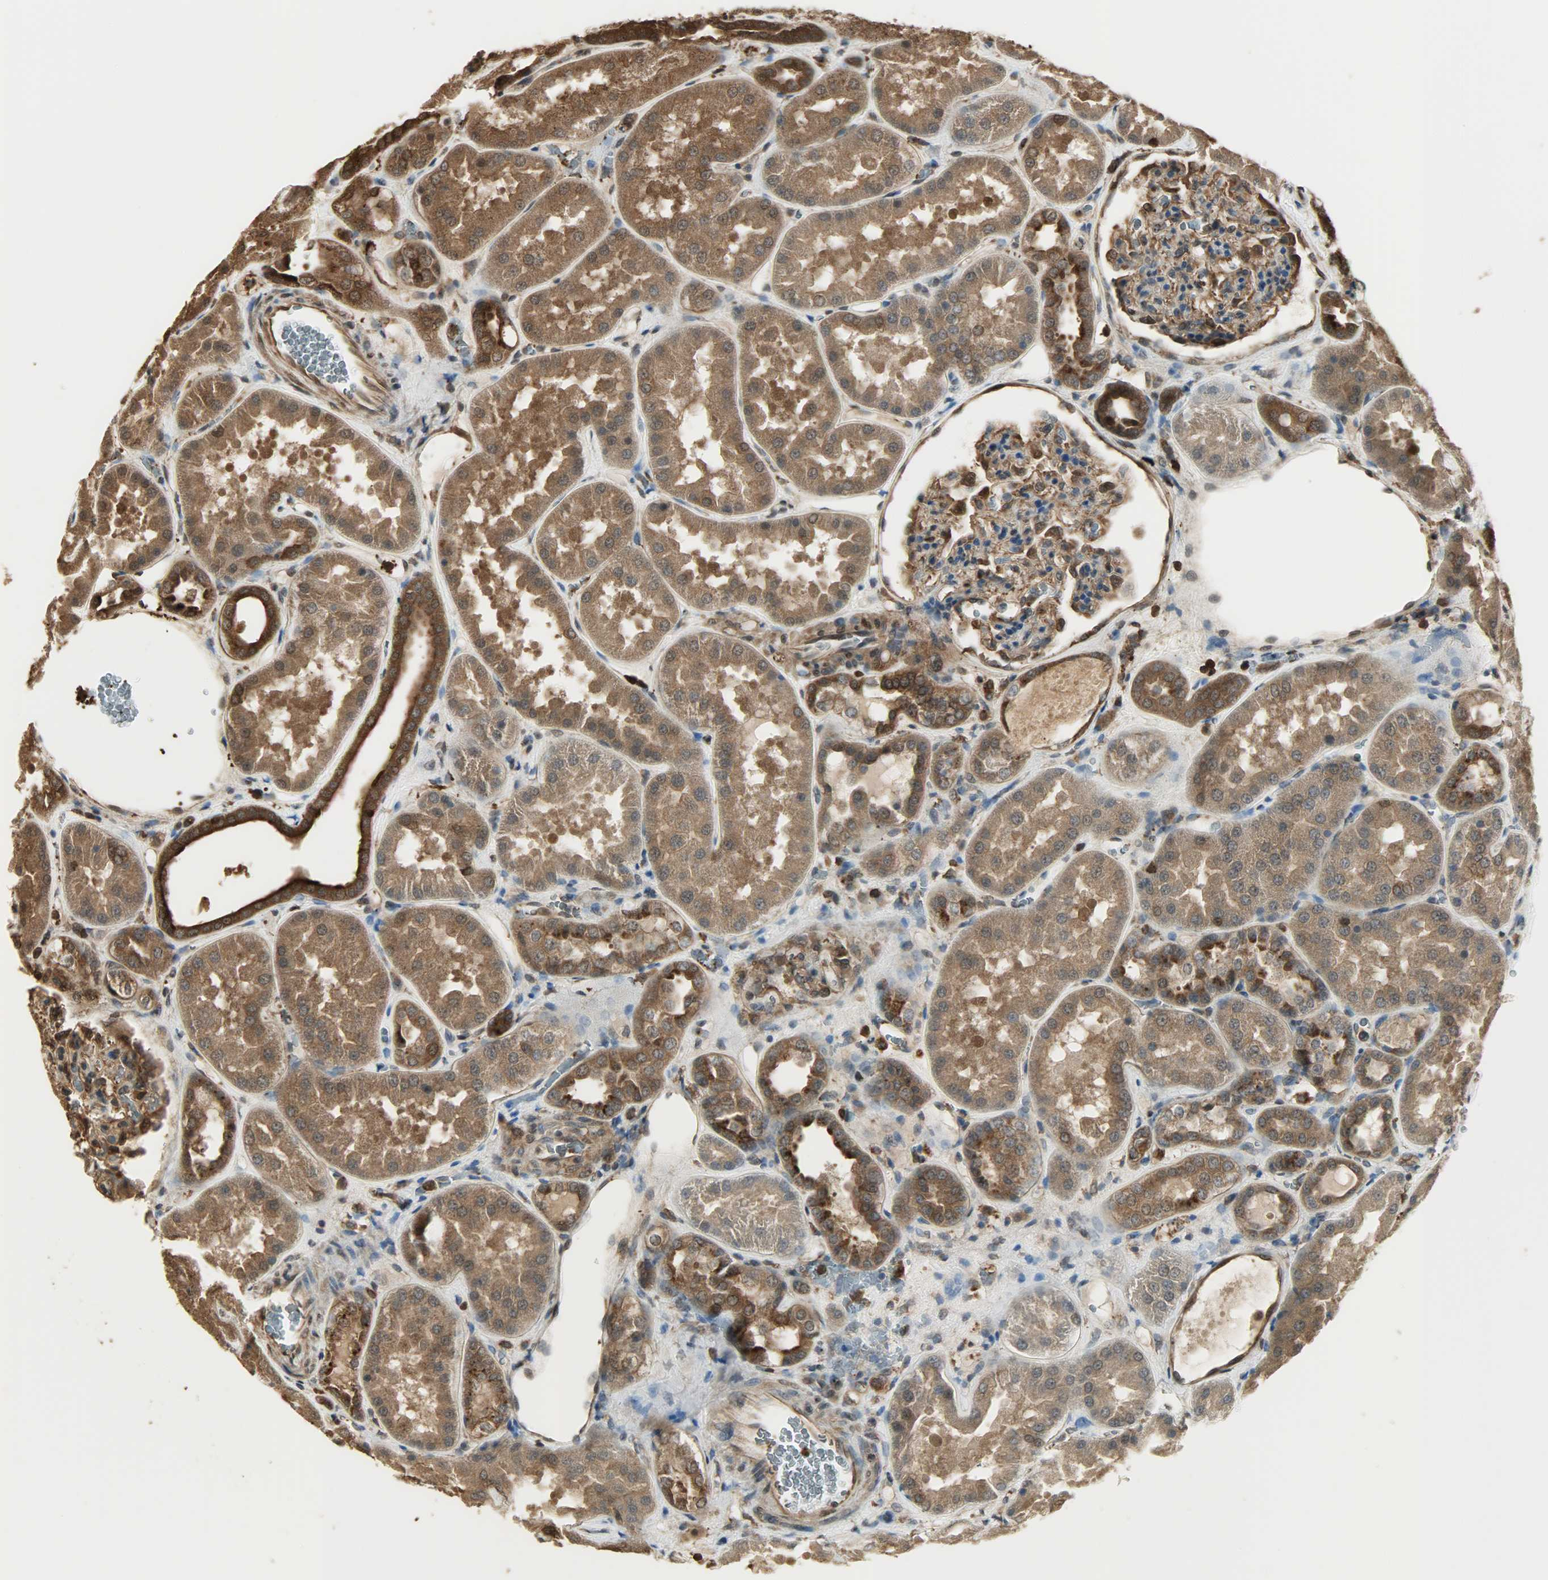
{"staining": {"intensity": "strong", "quantity": "25%-75%", "location": "cytoplasmic/membranous,nuclear"}, "tissue": "kidney", "cell_type": "Cells in glomeruli", "image_type": "normal", "snomed": [{"axis": "morphology", "description": "Normal tissue, NOS"}, {"axis": "topography", "description": "Kidney"}], "caption": "Kidney stained with IHC reveals strong cytoplasmic/membranous,nuclear positivity in about 25%-75% of cells in glomeruli. (DAB = brown stain, brightfield microscopy at high magnification).", "gene": "YWHAZ", "patient": {"sex": "female", "age": 56}}